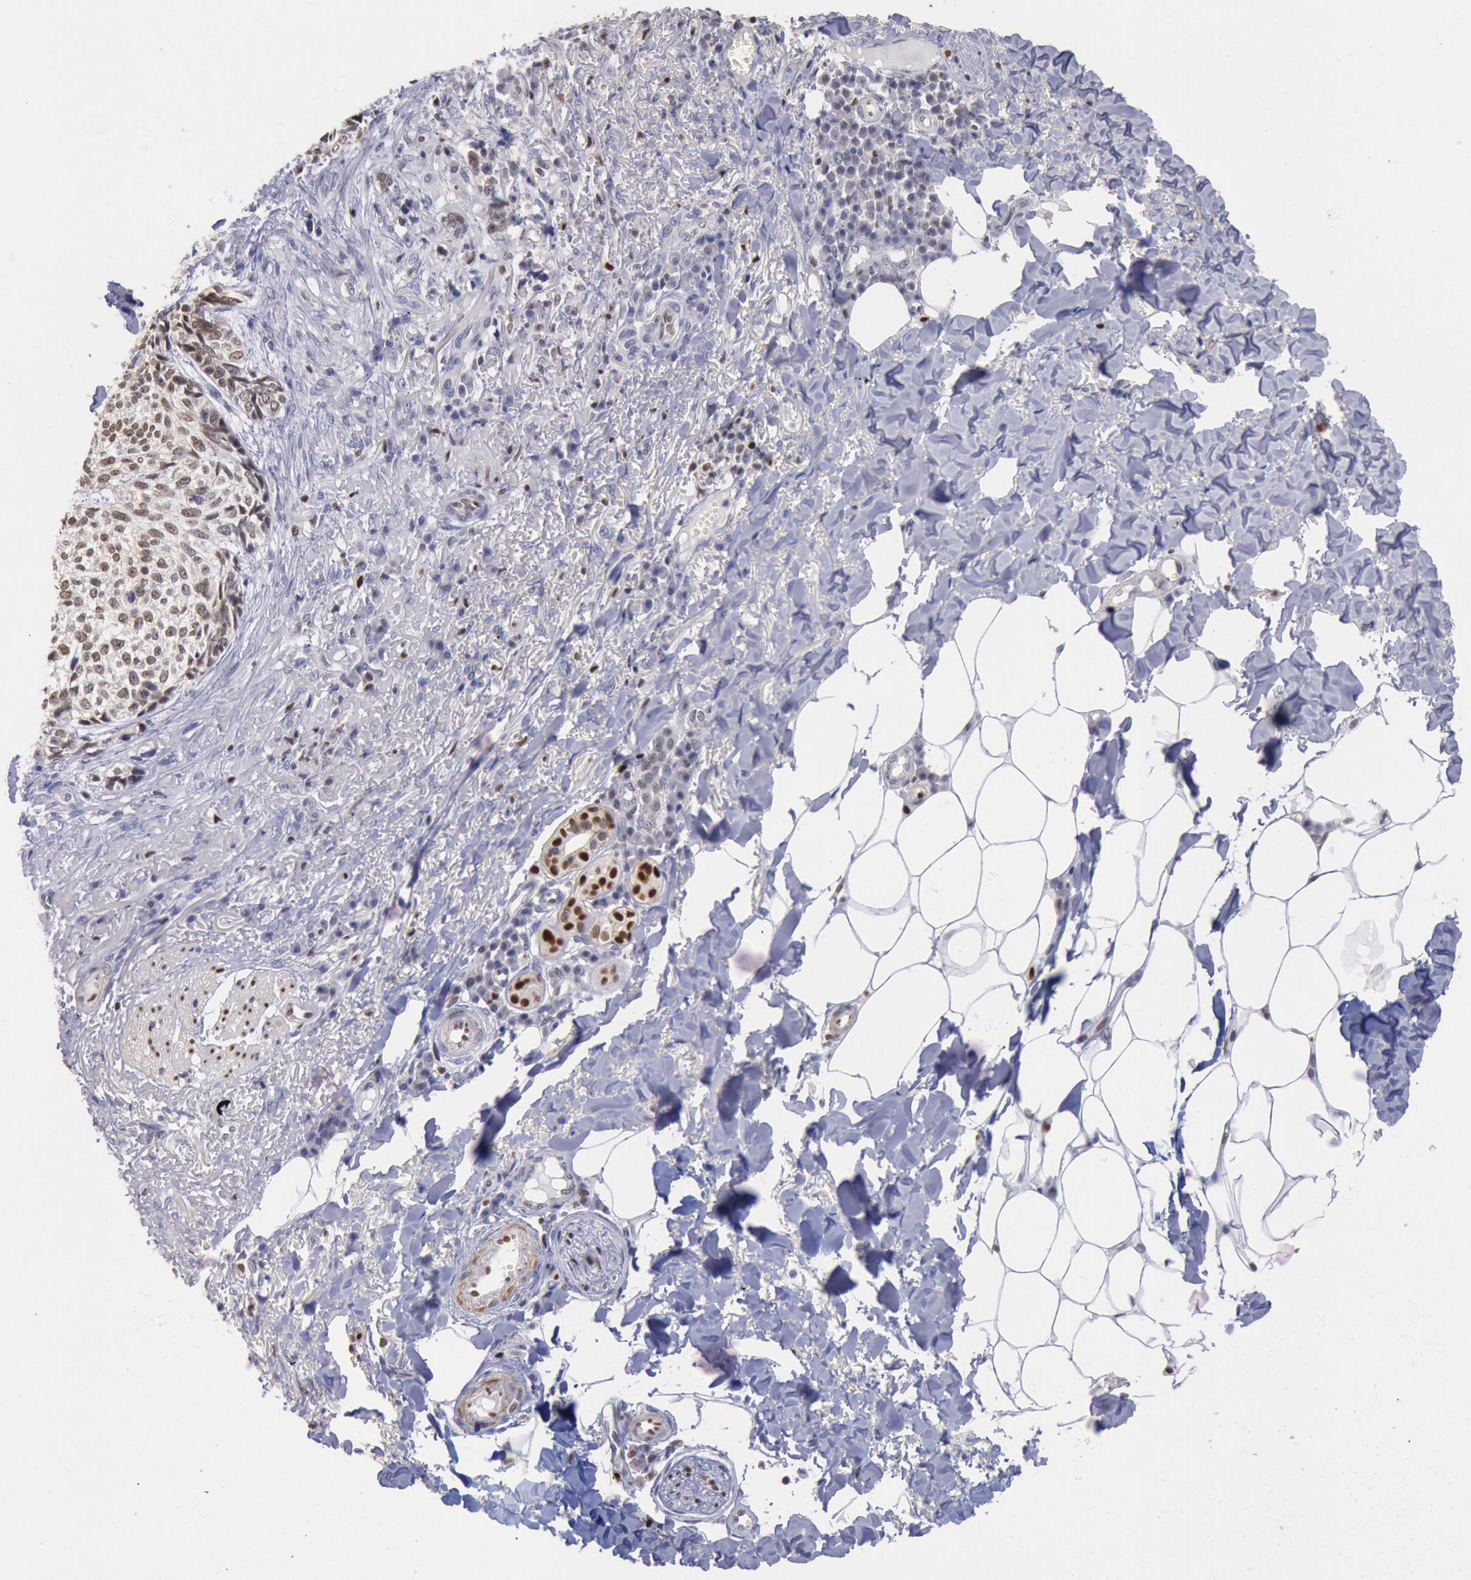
{"staining": {"intensity": "weak", "quantity": "25%-75%", "location": "nuclear"}, "tissue": "skin cancer", "cell_type": "Tumor cells", "image_type": "cancer", "snomed": [{"axis": "morphology", "description": "Basal cell carcinoma"}, {"axis": "topography", "description": "Skin"}], "caption": "Tumor cells demonstrate low levels of weak nuclear positivity in about 25%-75% of cells in human basal cell carcinoma (skin). (brown staining indicates protein expression, while blue staining denotes nuclei).", "gene": "RPS6KA5", "patient": {"sex": "female", "age": 89}}